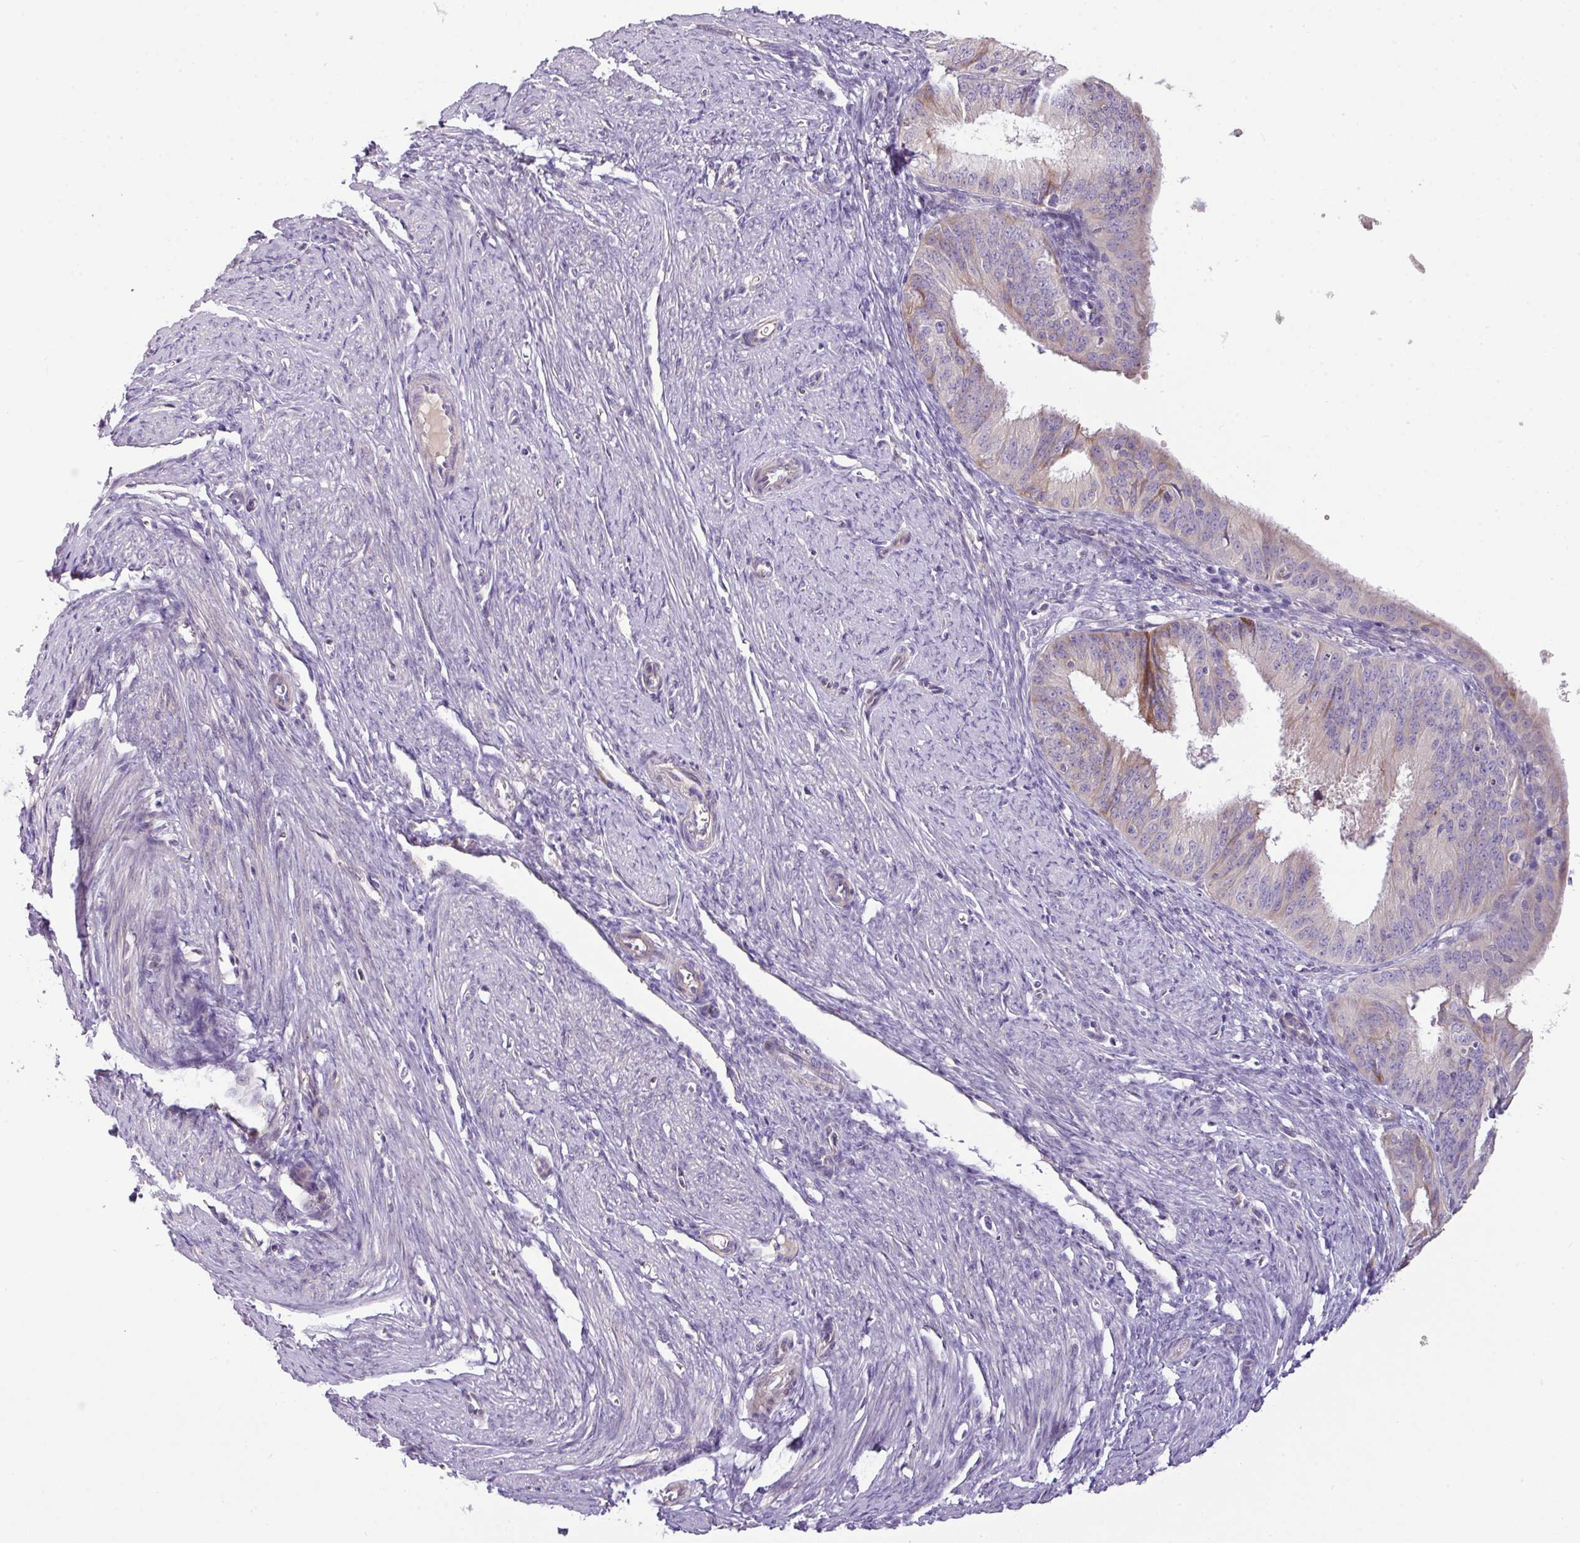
{"staining": {"intensity": "moderate", "quantity": "<25%", "location": "cytoplasmic/membranous"}, "tissue": "endometrial cancer", "cell_type": "Tumor cells", "image_type": "cancer", "snomed": [{"axis": "morphology", "description": "Adenocarcinoma, NOS"}, {"axis": "topography", "description": "Endometrium"}], "caption": "Immunohistochemistry of human endometrial cancer (adenocarcinoma) exhibits low levels of moderate cytoplasmic/membranous staining in approximately <25% of tumor cells.", "gene": "PIK3R5", "patient": {"sex": "female", "age": 51}}